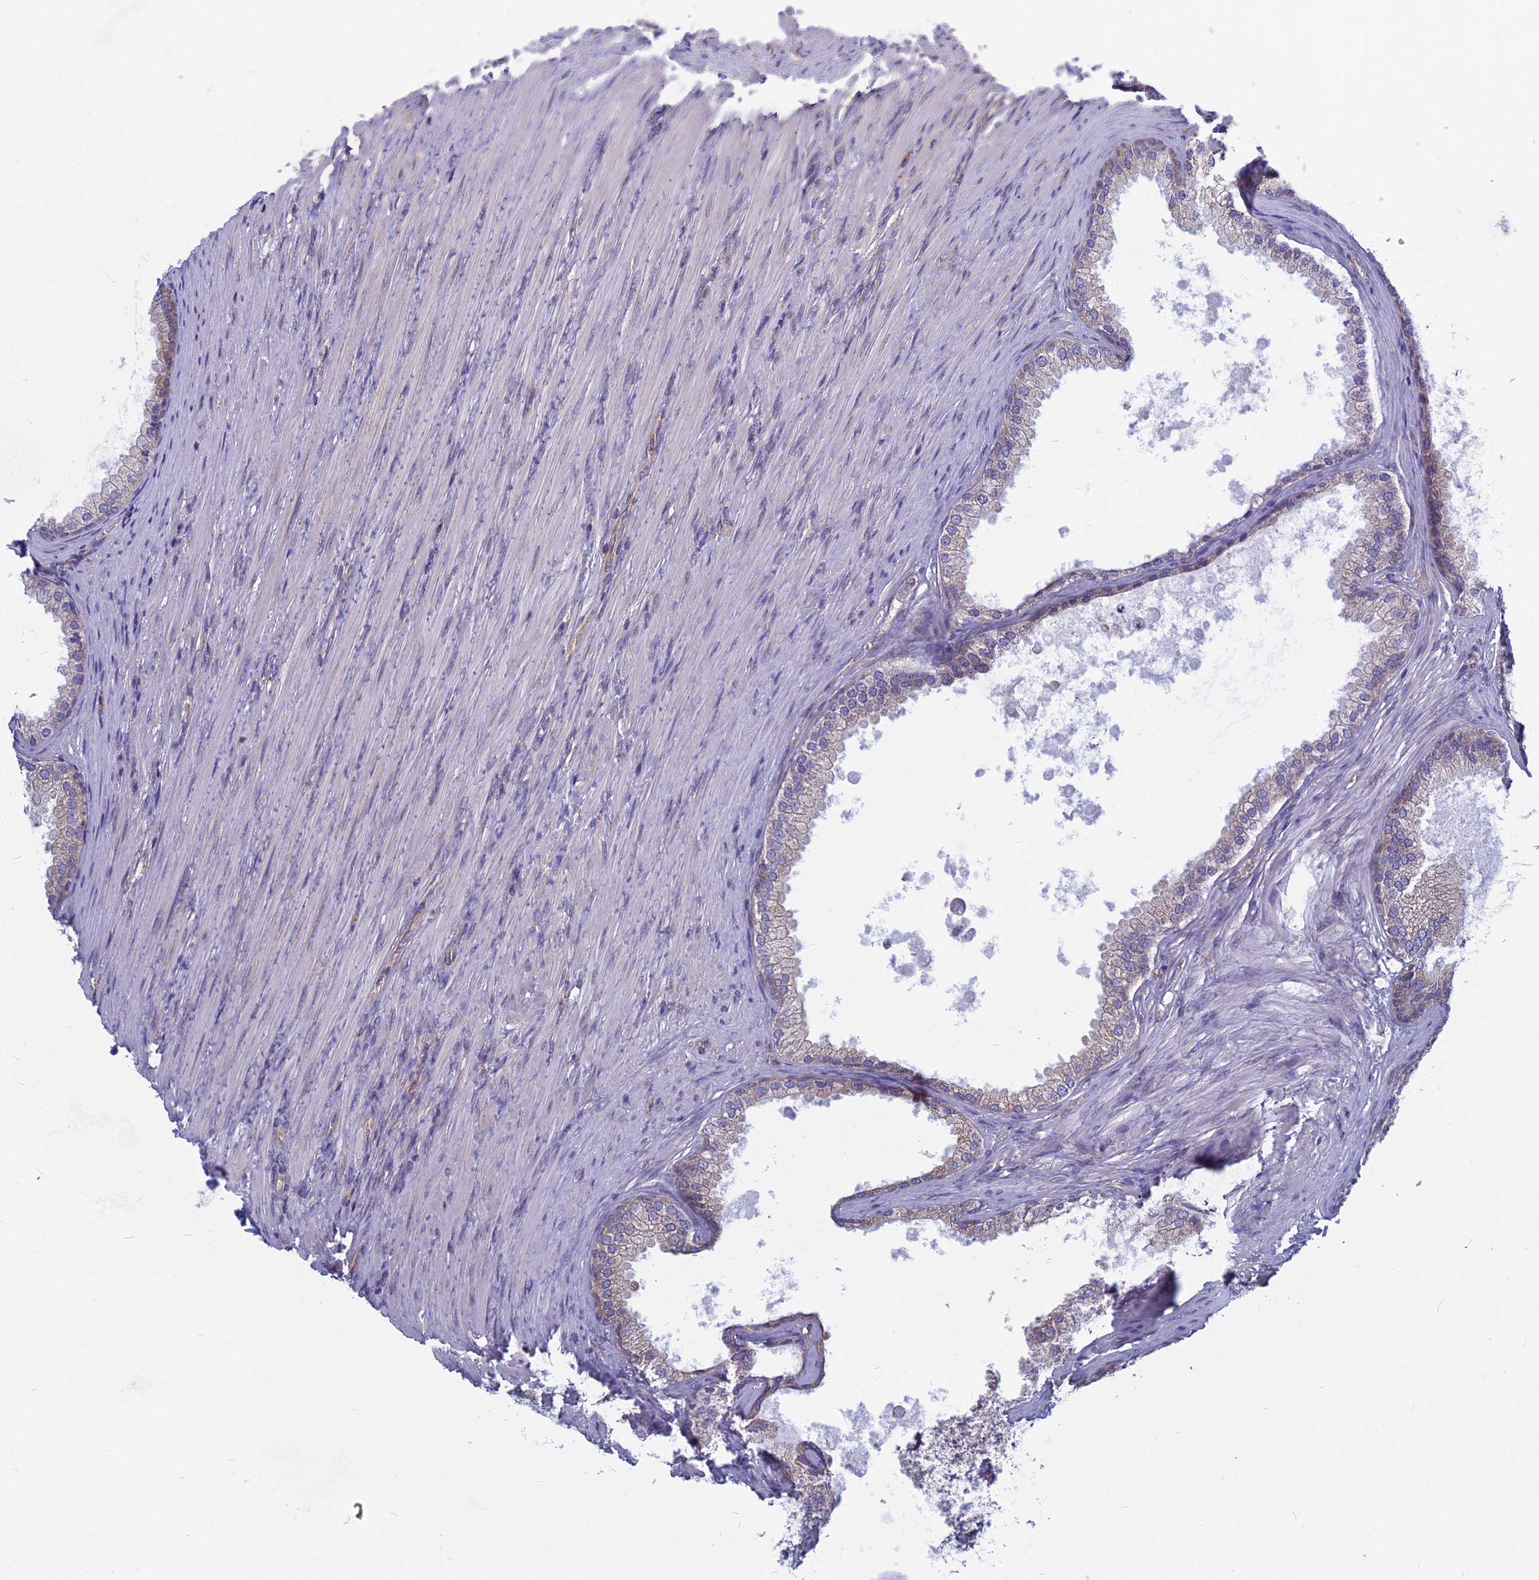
{"staining": {"intensity": "moderate", "quantity": "25%-75%", "location": "cytoplasmic/membranous"}, "tissue": "prostate", "cell_type": "Glandular cells", "image_type": "normal", "snomed": [{"axis": "morphology", "description": "Normal tissue, NOS"}, {"axis": "topography", "description": "Prostate"}], "caption": "A micrograph of prostate stained for a protein shows moderate cytoplasmic/membranous brown staining in glandular cells. The staining is performed using DAB (3,3'-diaminobenzidine) brown chromogen to label protein expression. The nuclei are counter-stained blue using hematoxylin.", "gene": "KIAA1143", "patient": {"sex": "male", "age": 76}}